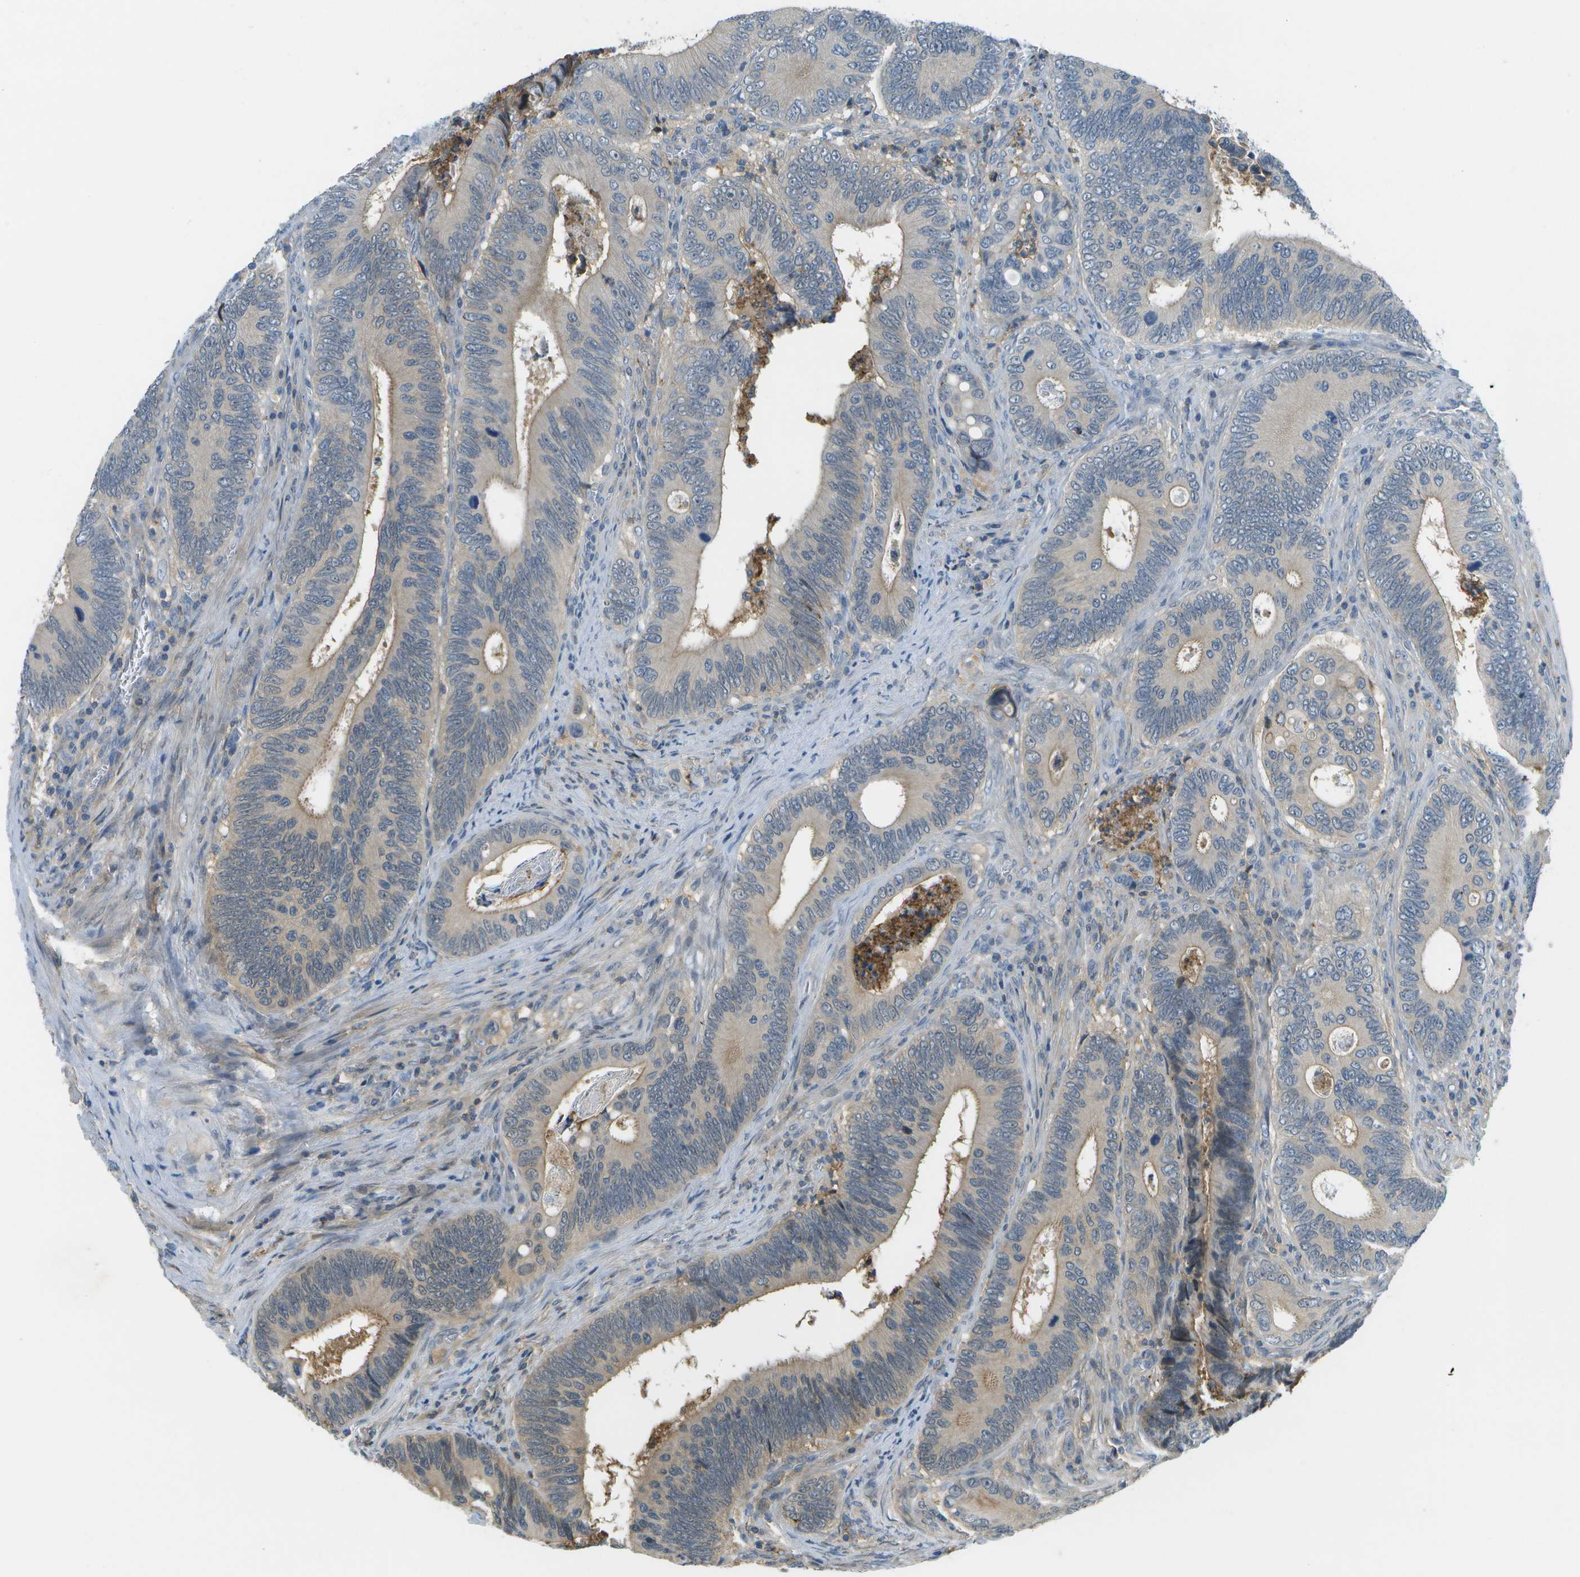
{"staining": {"intensity": "moderate", "quantity": "25%-75%", "location": "cytoplasmic/membranous"}, "tissue": "colorectal cancer", "cell_type": "Tumor cells", "image_type": "cancer", "snomed": [{"axis": "morphology", "description": "Inflammation, NOS"}, {"axis": "morphology", "description": "Adenocarcinoma, NOS"}, {"axis": "topography", "description": "Colon"}], "caption": "Immunohistochemical staining of human adenocarcinoma (colorectal) exhibits medium levels of moderate cytoplasmic/membranous protein positivity in about 25%-75% of tumor cells. The staining is performed using DAB brown chromogen to label protein expression. The nuclei are counter-stained blue using hematoxylin.", "gene": "LRRC66", "patient": {"sex": "male", "age": 72}}